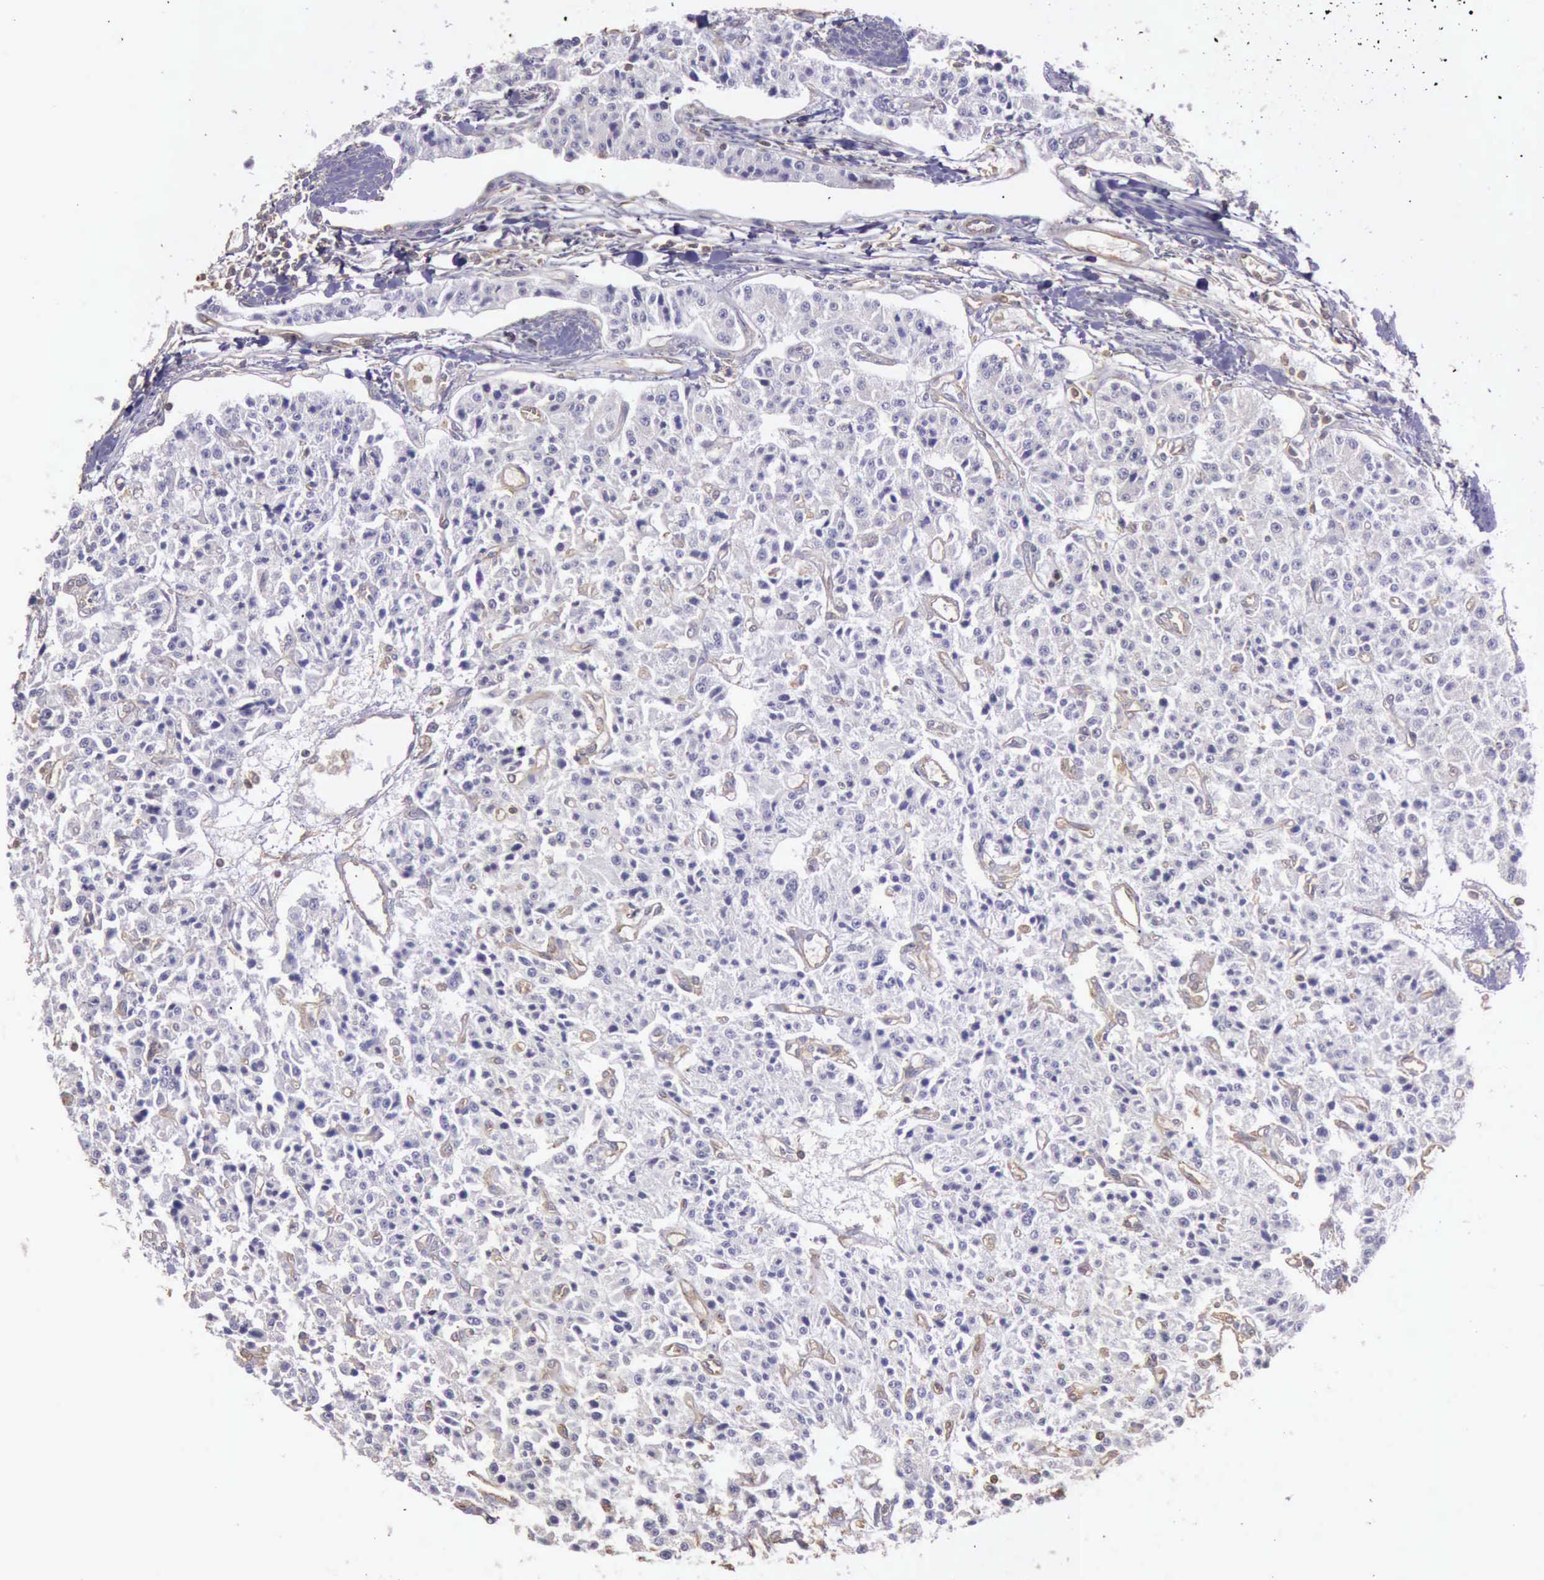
{"staining": {"intensity": "negative", "quantity": "none", "location": "none"}, "tissue": "carcinoid", "cell_type": "Tumor cells", "image_type": "cancer", "snomed": [{"axis": "morphology", "description": "Carcinoid, malignant, NOS"}, {"axis": "topography", "description": "Stomach"}], "caption": "The image displays no significant staining in tumor cells of carcinoid.", "gene": "ARHGAP4", "patient": {"sex": "female", "age": 76}}